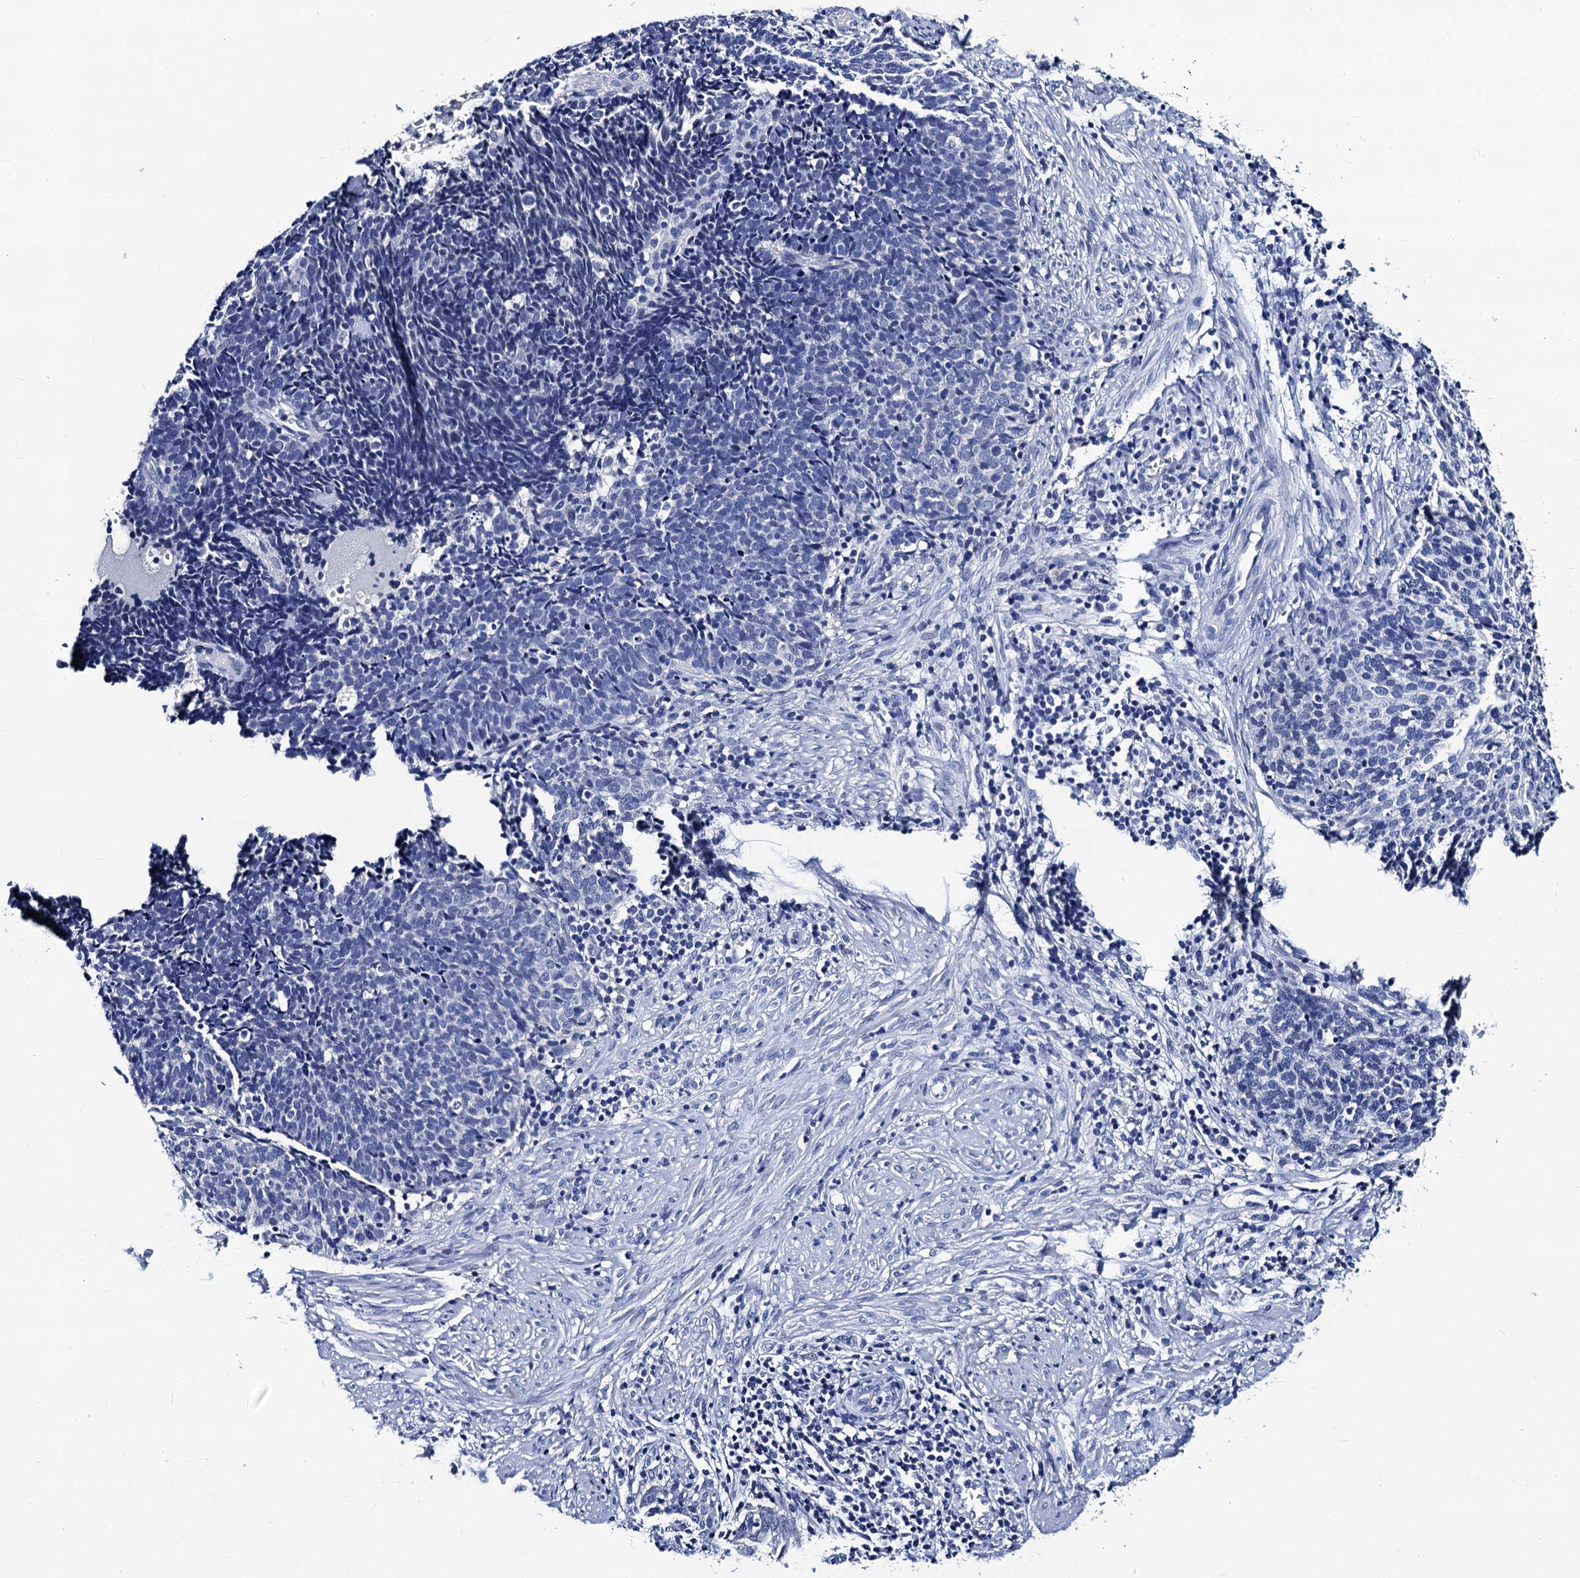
{"staining": {"intensity": "negative", "quantity": "none", "location": "none"}, "tissue": "cervical cancer", "cell_type": "Tumor cells", "image_type": "cancer", "snomed": [{"axis": "morphology", "description": "Squamous cell carcinoma, NOS"}, {"axis": "topography", "description": "Cervix"}], "caption": "Tumor cells show no significant protein positivity in cervical squamous cell carcinoma. The staining is performed using DAB brown chromogen with nuclei counter-stained in using hematoxylin.", "gene": "LRRC30", "patient": {"sex": "female", "age": 39}}